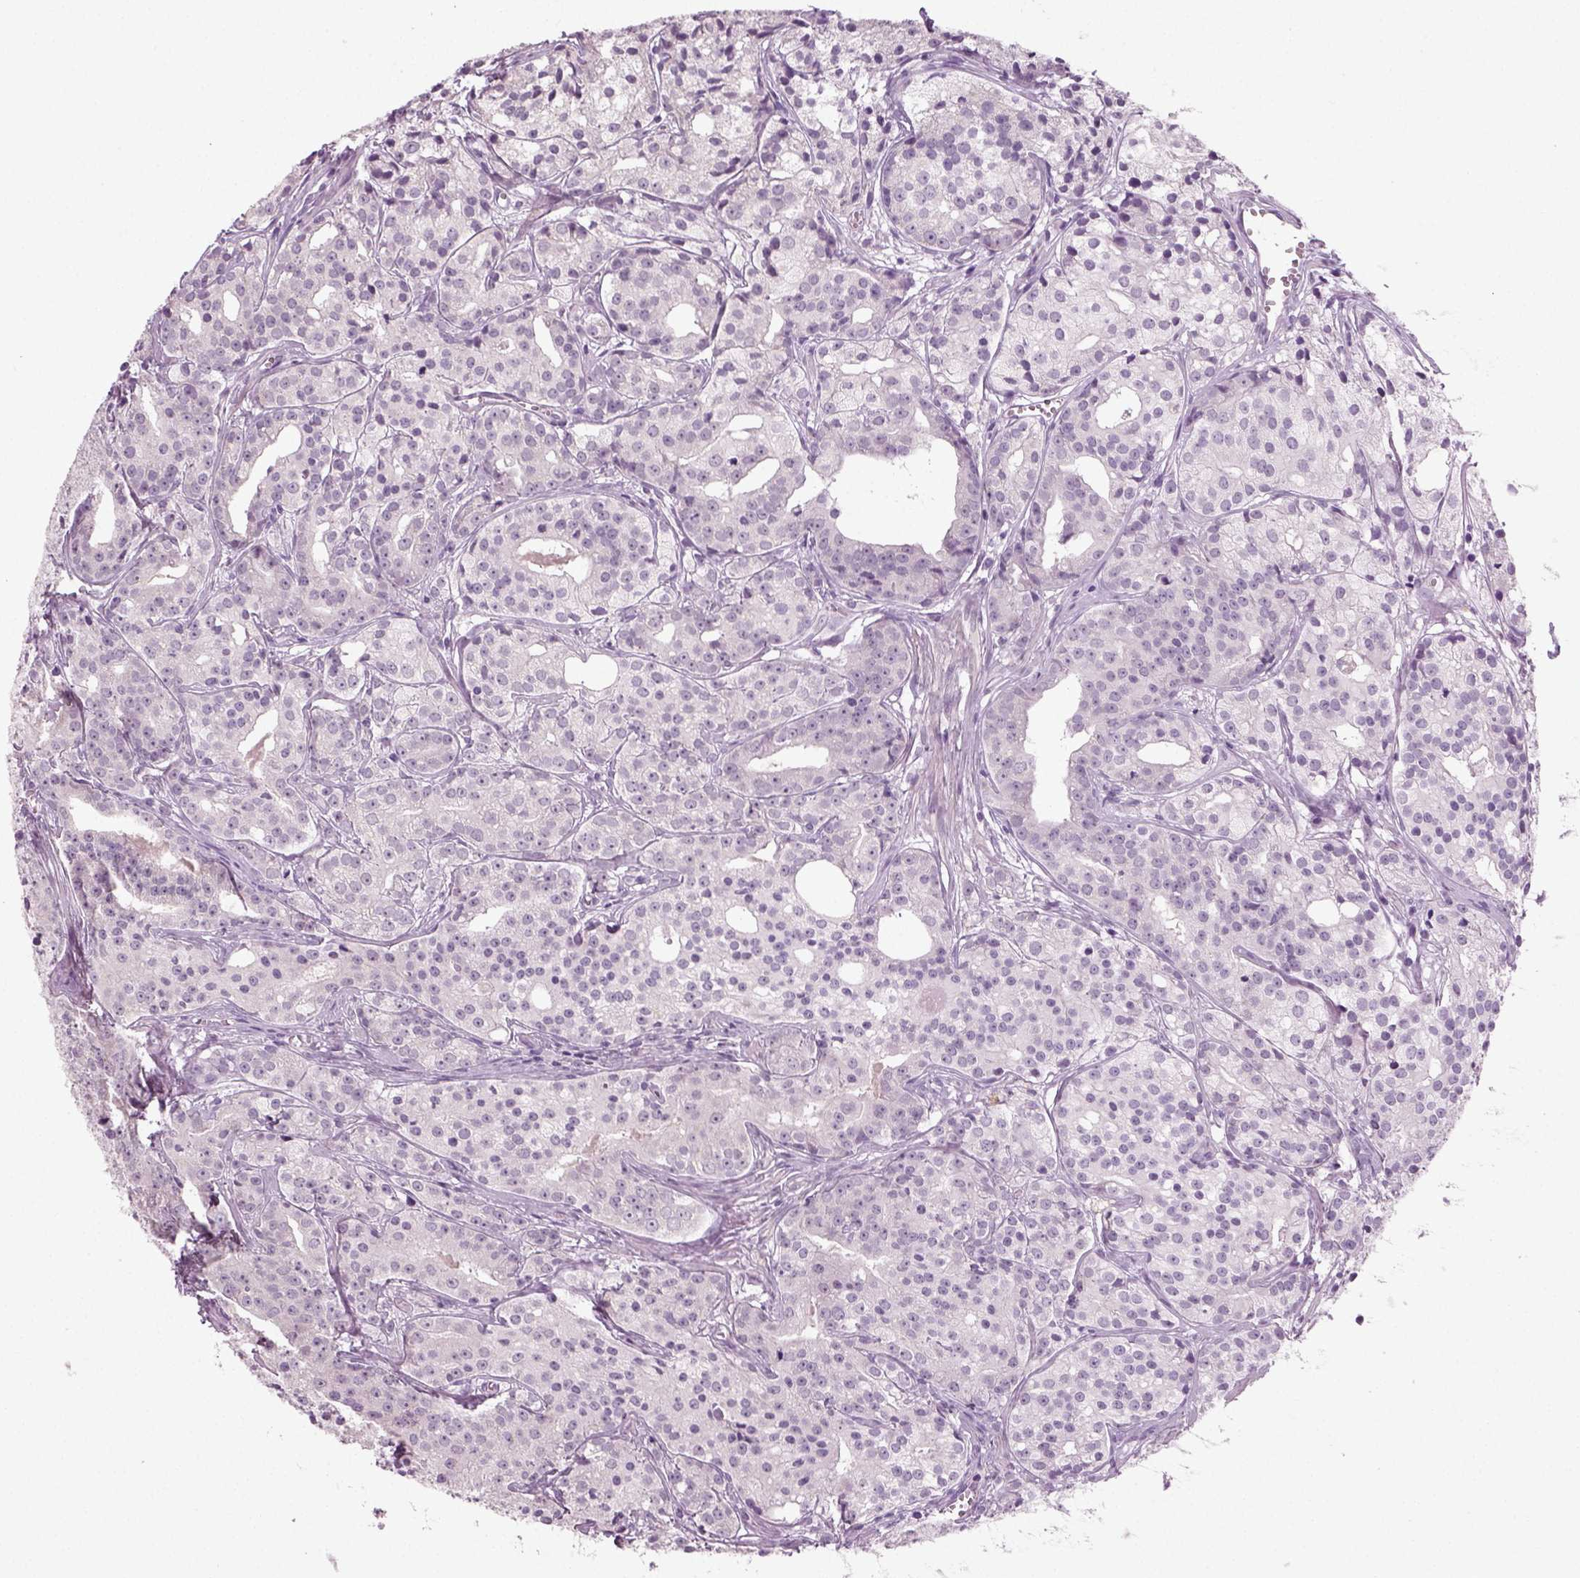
{"staining": {"intensity": "negative", "quantity": "none", "location": "none"}, "tissue": "prostate cancer", "cell_type": "Tumor cells", "image_type": "cancer", "snomed": [{"axis": "morphology", "description": "Adenocarcinoma, Medium grade"}, {"axis": "topography", "description": "Prostate"}], "caption": "Protein analysis of prostate cancer (medium-grade adenocarcinoma) demonstrates no significant staining in tumor cells.", "gene": "SYNGAP1", "patient": {"sex": "male", "age": 74}}